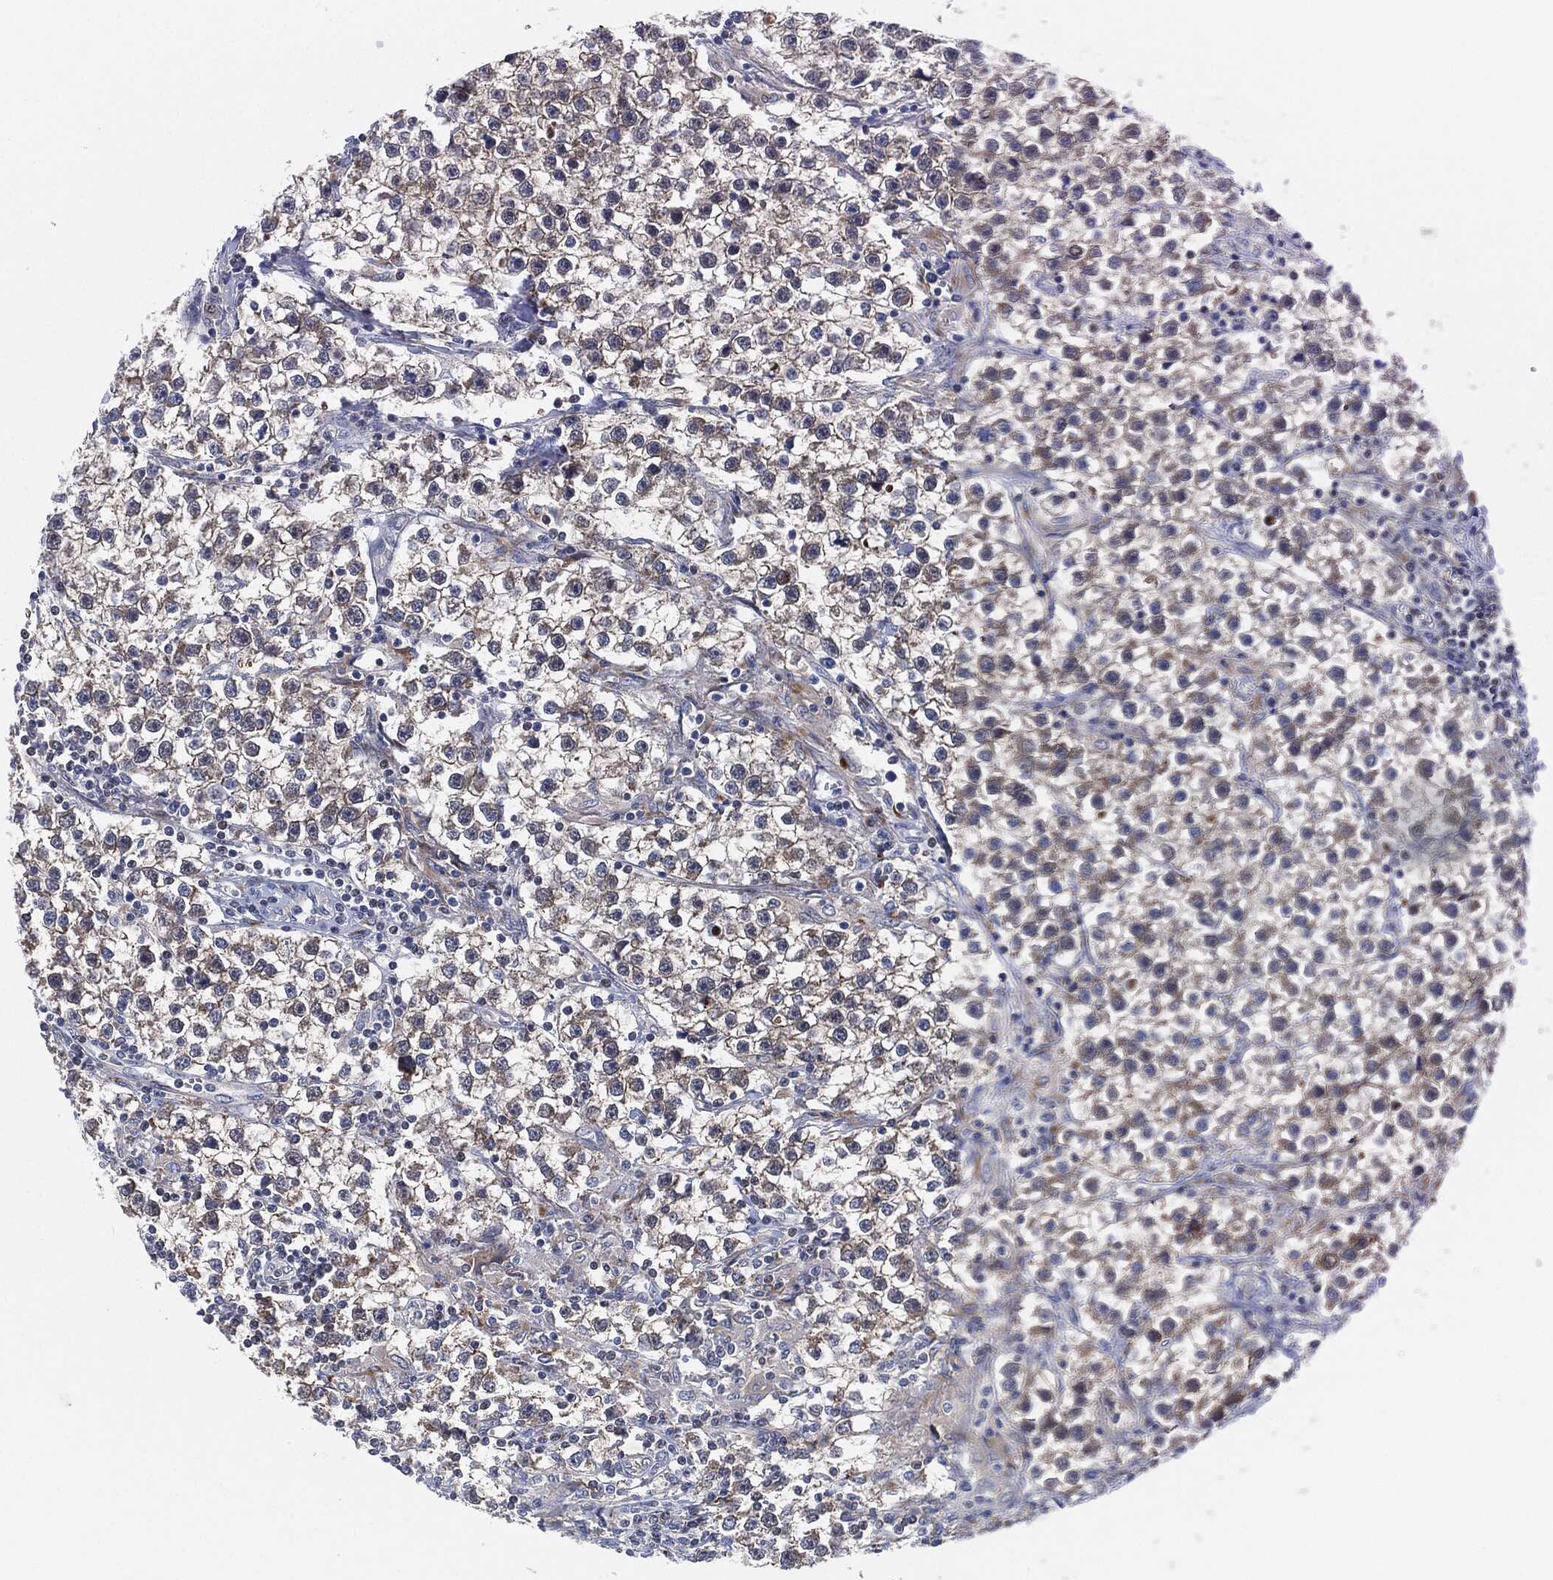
{"staining": {"intensity": "strong", "quantity": "<25%", "location": "cytoplasmic/membranous"}, "tissue": "testis cancer", "cell_type": "Tumor cells", "image_type": "cancer", "snomed": [{"axis": "morphology", "description": "Seminoma, NOS"}, {"axis": "topography", "description": "Testis"}], "caption": "Approximately <25% of tumor cells in testis cancer show strong cytoplasmic/membranous protein positivity as visualized by brown immunohistochemical staining.", "gene": "VSIG4", "patient": {"sex": "male", "age": 59}}